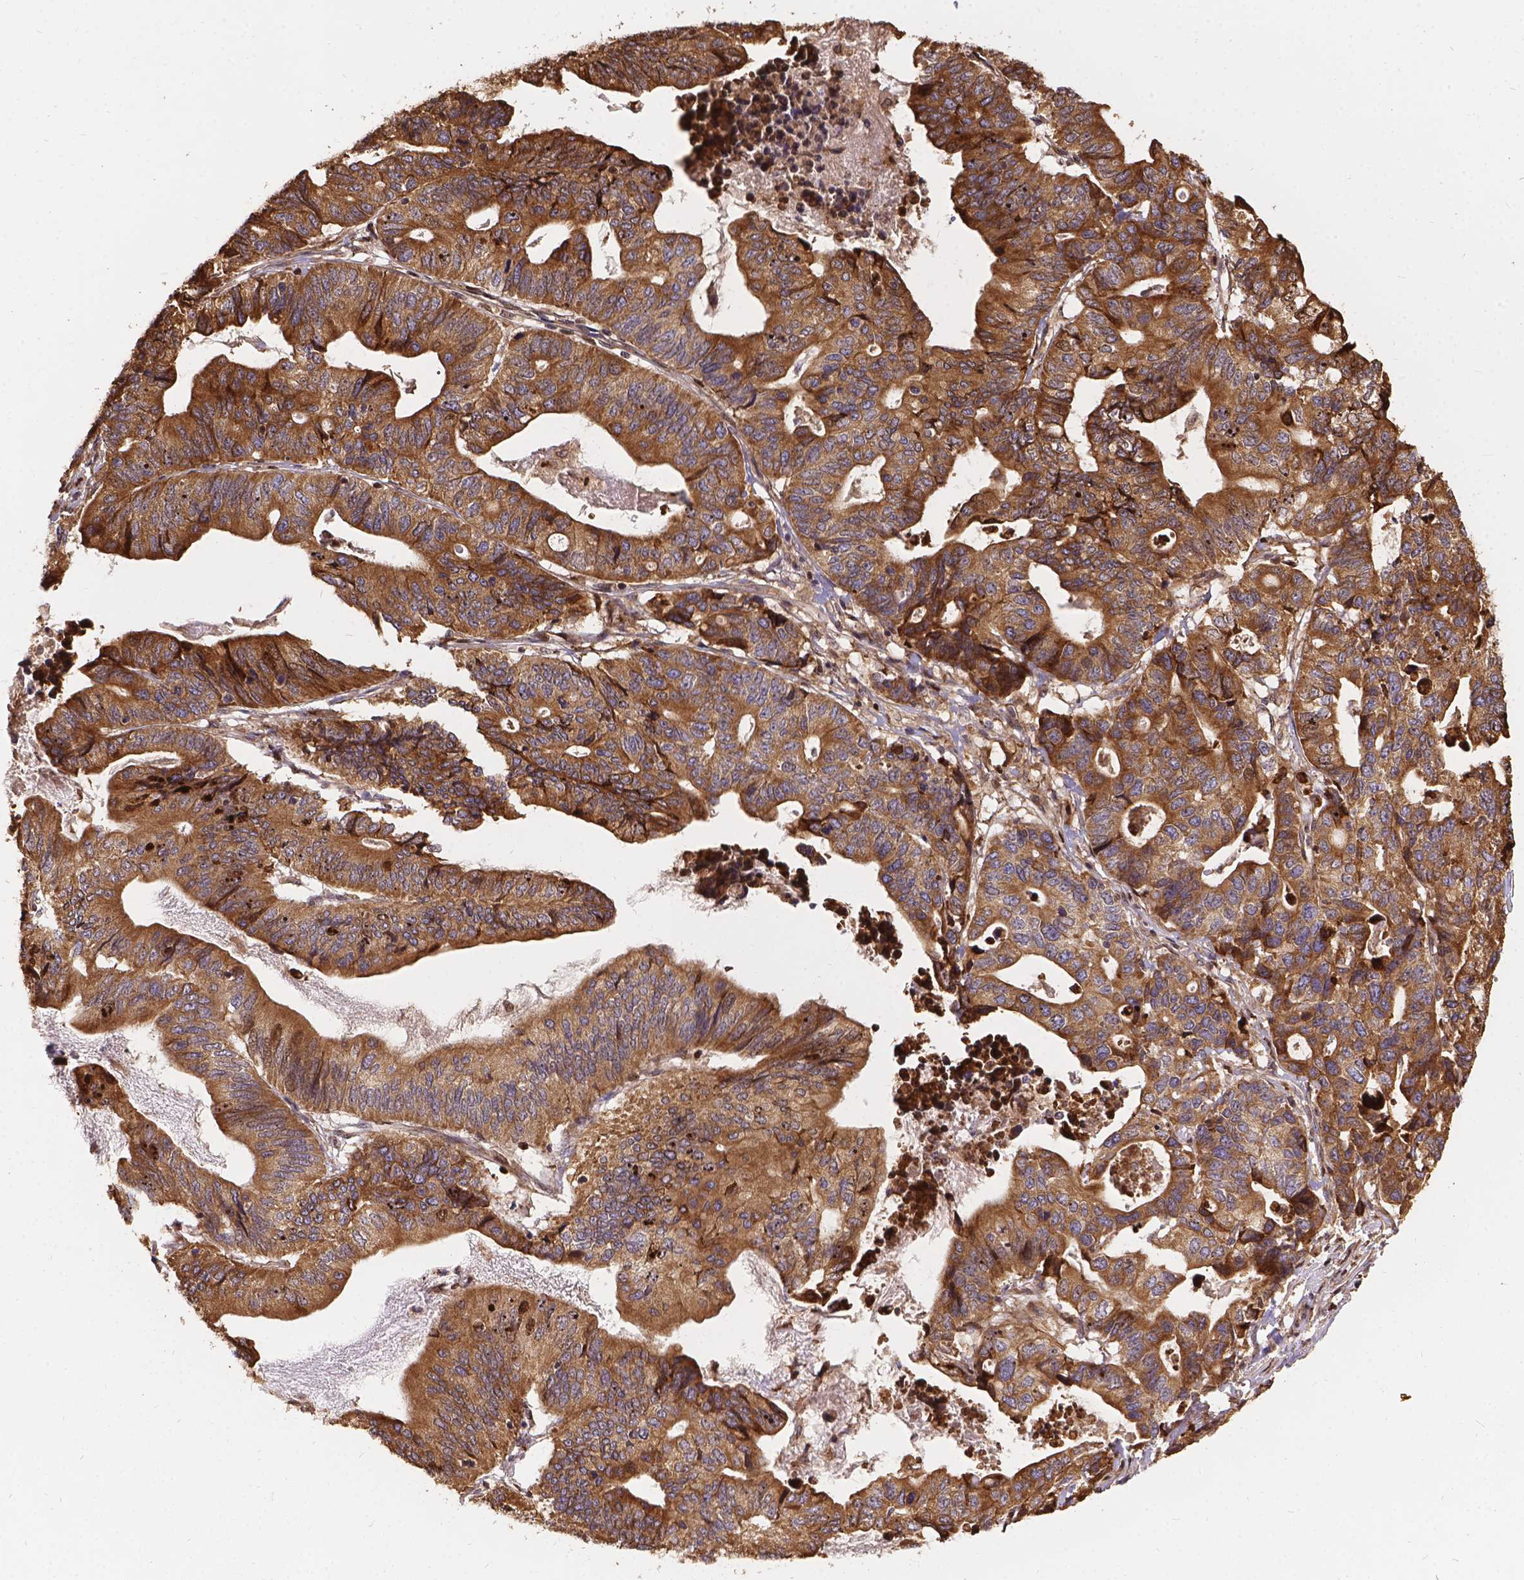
{"staining": {"intensity": "moderate", "quantity": ">75%", "location": "cytoplasmic/membranous"}, "tissue": "stomach cancer", "cell_type": "Tumor cells", "image_type": "cancer", "snomed": [{"axis": "morphology", "description": "Adenocarcinoma, NOS"}, {"axis": "topography", "description": "Stomach, upper"}], "caption": "Immunohistochemistry (IHC) histopathology image of human stomach cancer stained for a protein (brown), which demonstrates medium levels of moderate cytoplasmic/membranous positivity in about >75% of tumor cells.", "gene": "DENND6A", "patient": {"sex": "female", "age": 67}}